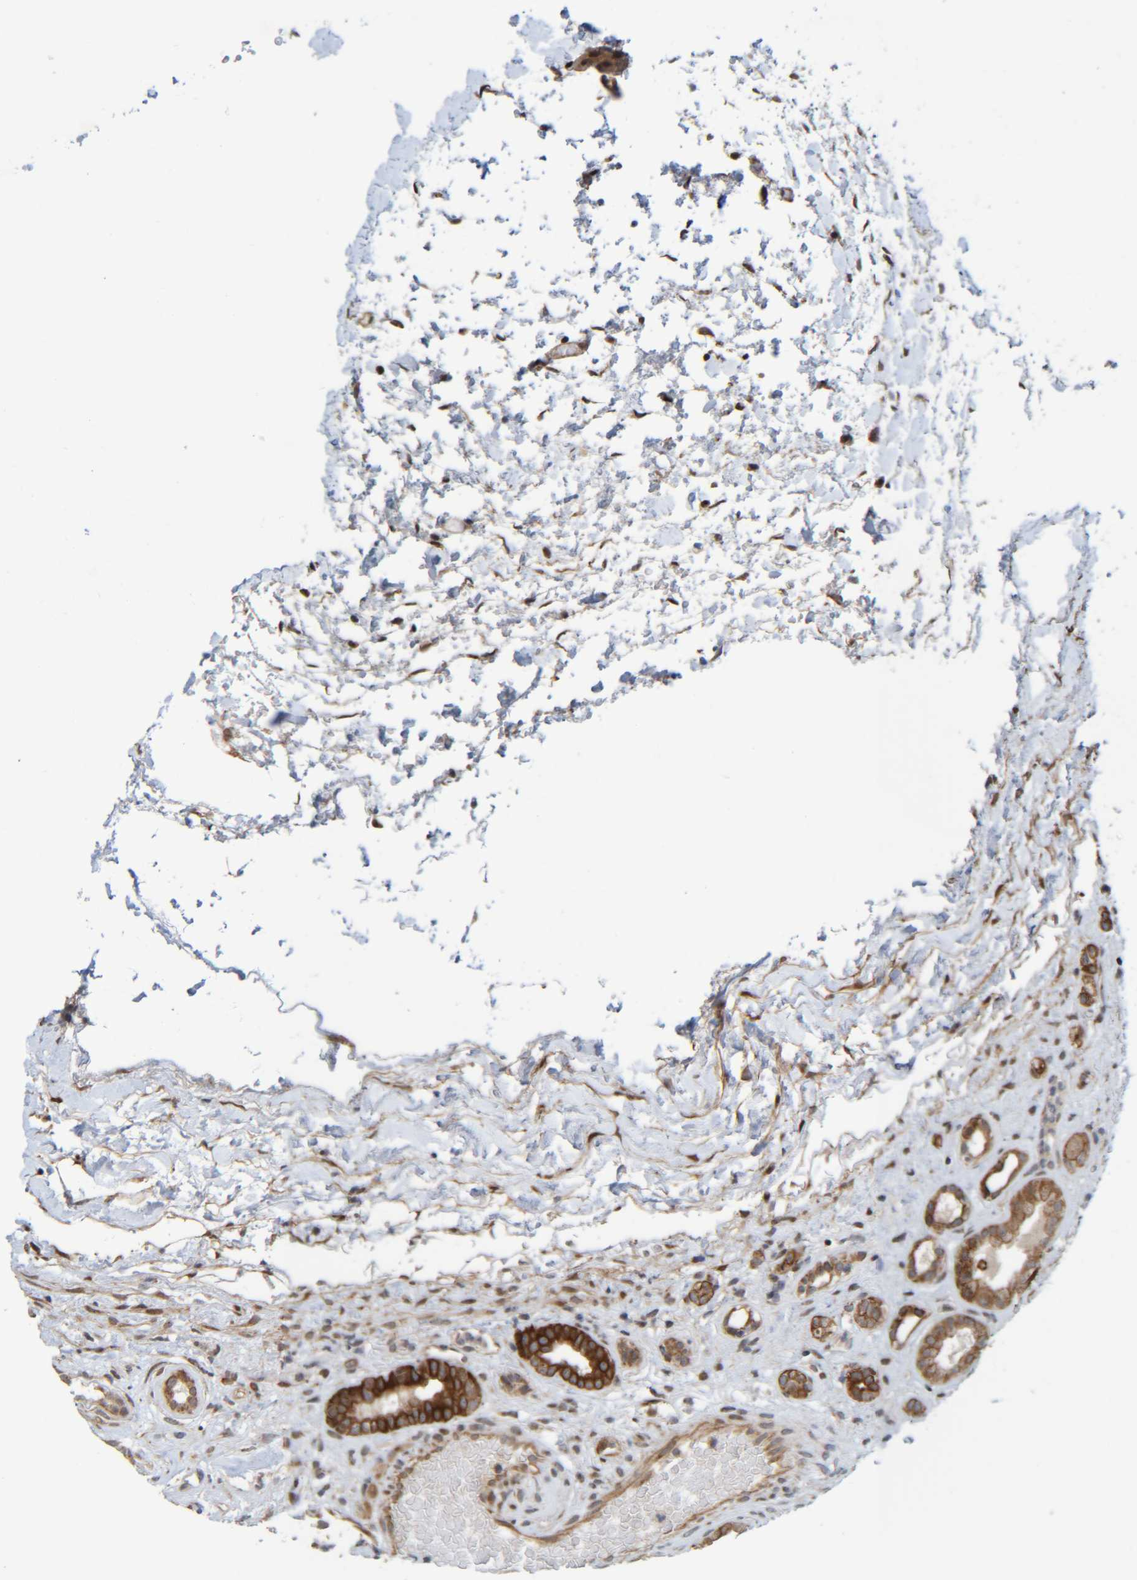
{"staining": {"intensity": "strong", "quantity": ">75%", "location": "cytoplasmic/membranous"}, "tissue": "renal cancer", "cell_type": "Tumor cells", "image_type": "cancer", "snomed": [{"axis": "morphology", "description": "Normal tissue, NOS"}, {"axis": "morphology", "description": "Adenocarcinoma, NOS"}, {"axis": "topography", "description": "Kidney"}], "caption": "Adenocarcinoma (renal) was stained to show a protein in brown. There is high levels of strong cytoplasmic/membranous positivity in approximately >75% of tumor cells.", "gene": "CCDC57", "patient": {"sex": "female", "age": 72}}